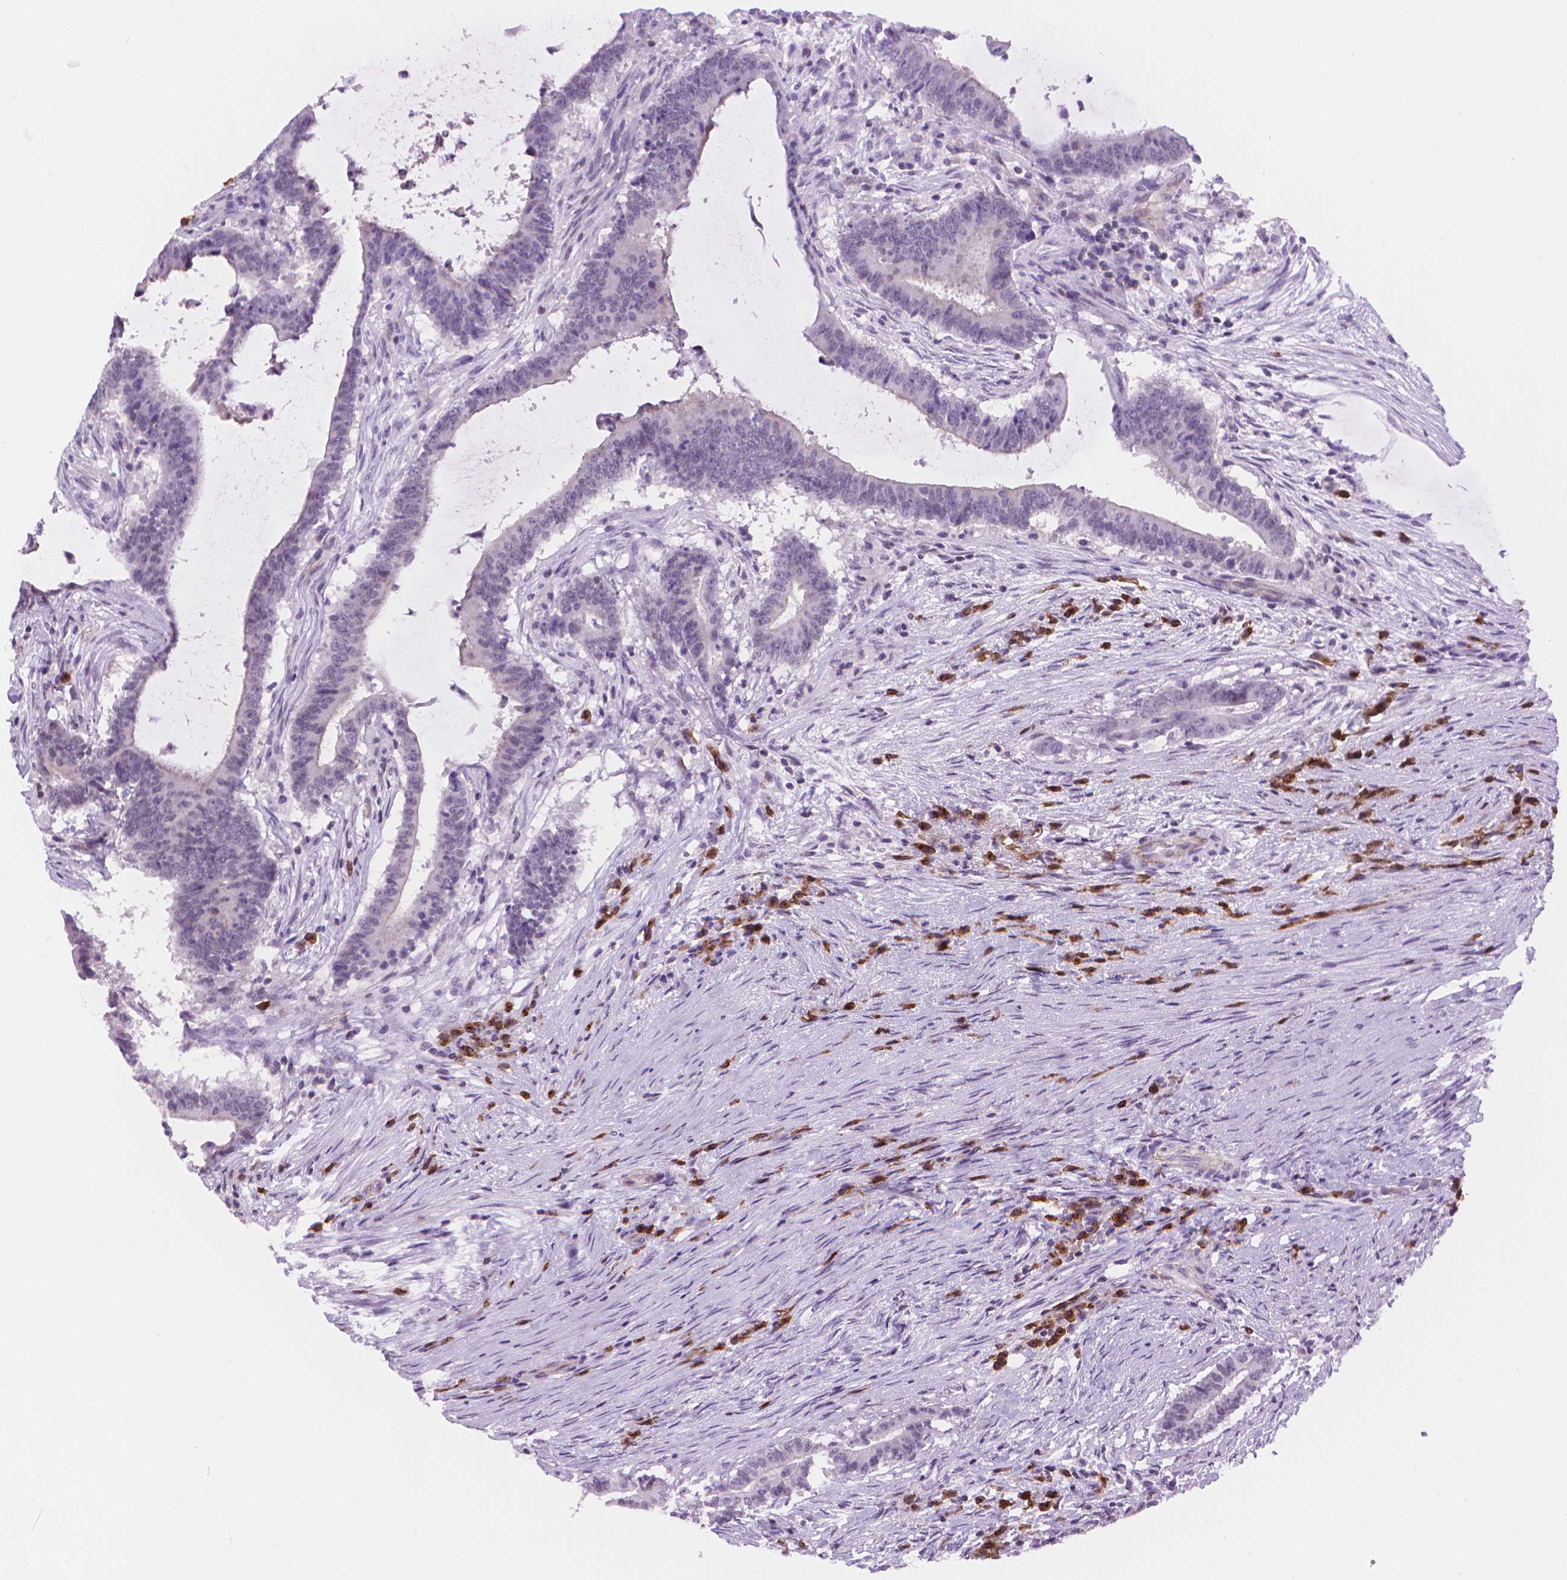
{"staining": {"intensity": "negative", "quantity": "none", "location": "none"}, "tissue": "colorectal cancer", "cell_type": "Tumor cells", "image_type": "cancer", "snomed": [{"axis": "morphology", "description": "Adenocarcinoma, NOS"}, {"axis": "topography", "description": "Colon"}], "caption": "There is no significant positivity in tumor cells of colorectal adenocarcinoma. (DAB immunohistochemistry, high magnification).", "gene": "TMEM184A", "patient": {"sex": "female", "age": 43}}